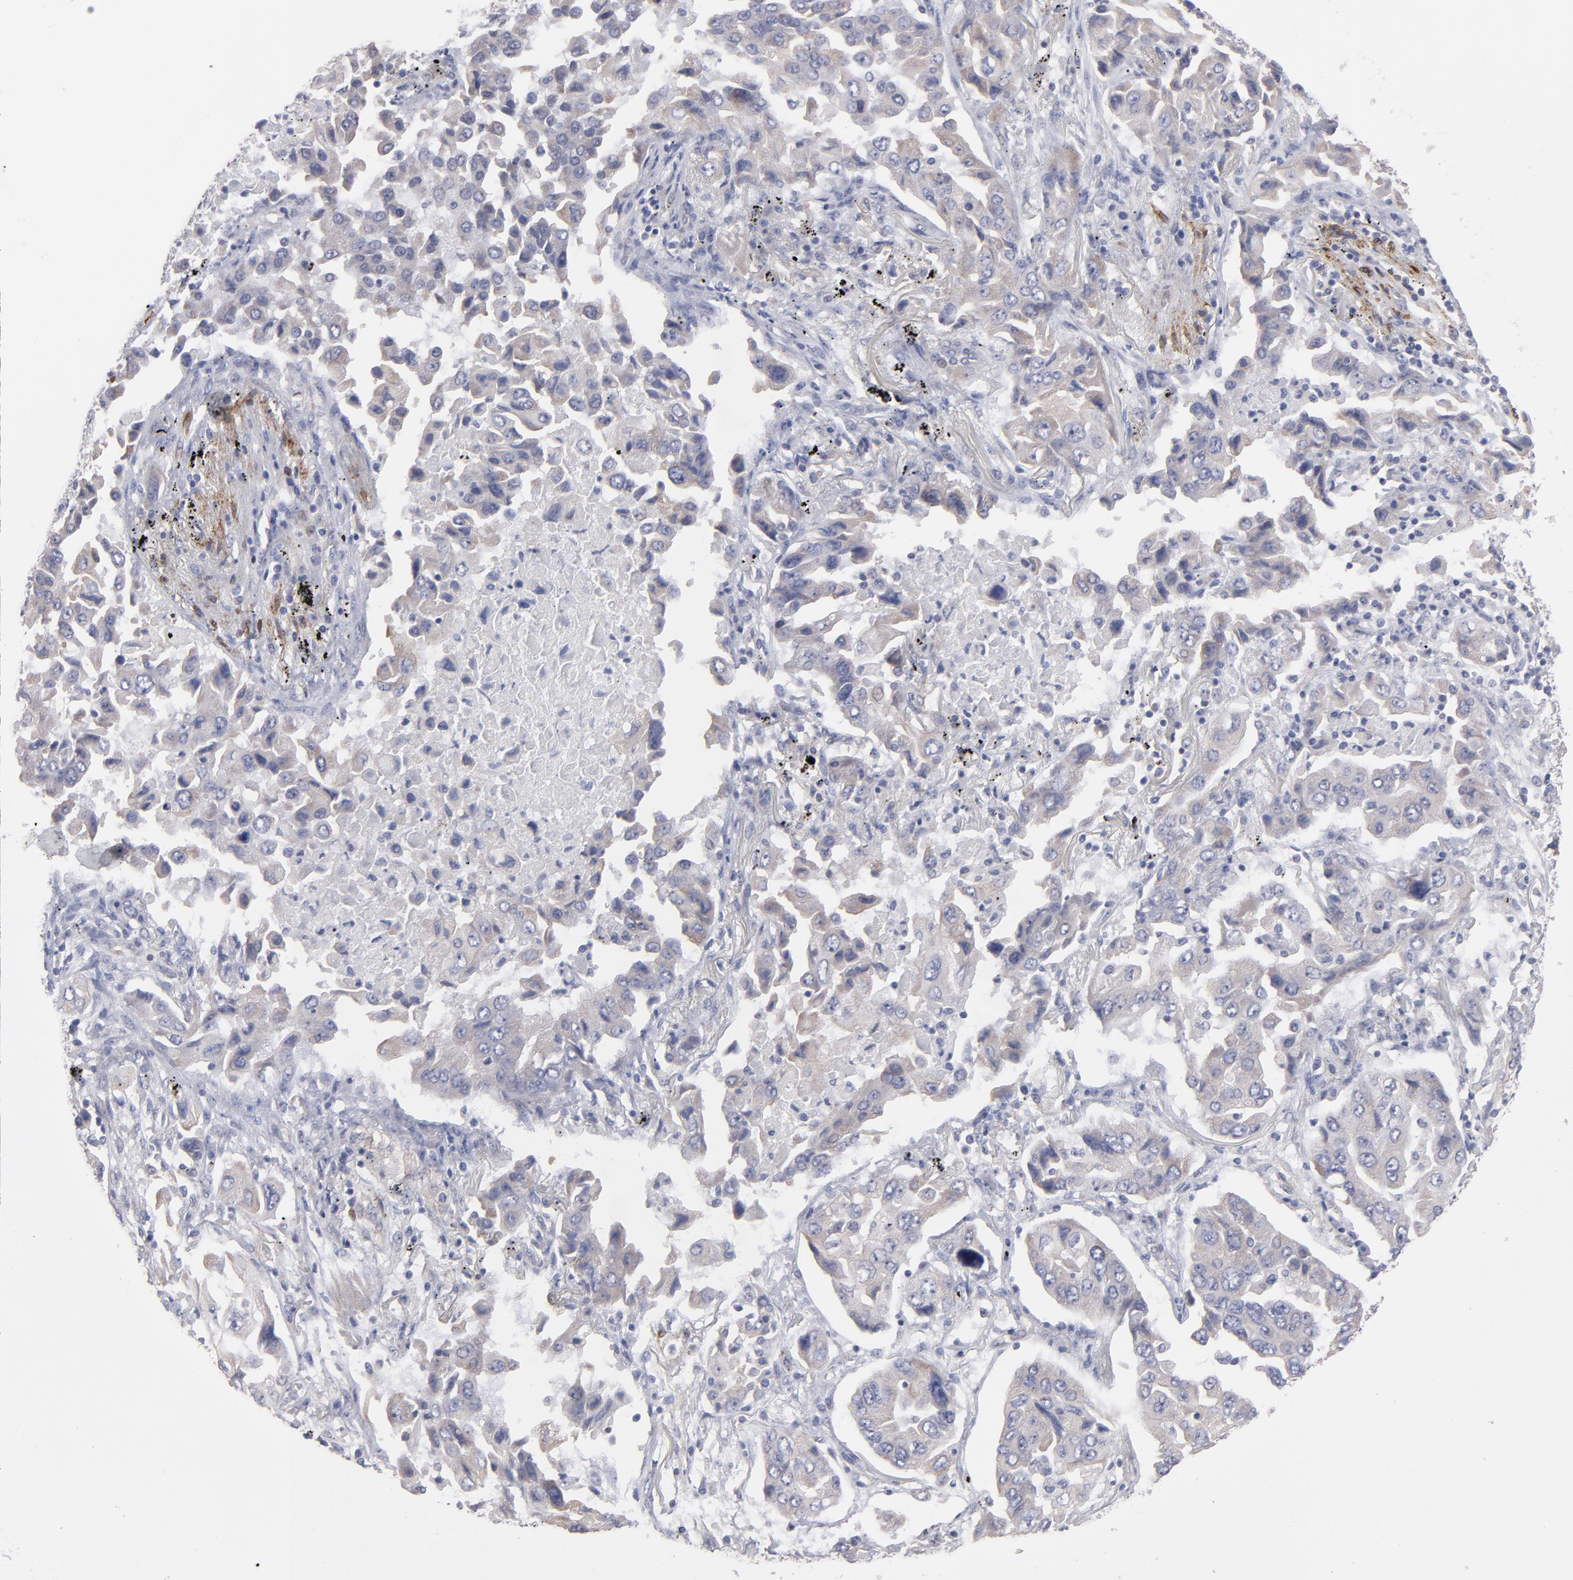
{"staining": {"intensity": "weak", "quantity": "<25%", "location": "cytoplasmic/membranous"}, "tissue": "lung cancer", "cell_type": "Tumor cells", "image_type": "cancer", "snomed": [{"axis": "morphology", "description": "Adenocarcinoma, NOS"}, {"axis": "topography", "description": "Lung"}], "caption": "Immunohistochemical staining of adenocarcinoma (lung) demonstrates no significant positivity in tumor cells. Nuclei are stained in blue.", "gene": "SLMAP", "patient": {"sex": "female", "age": 65}}